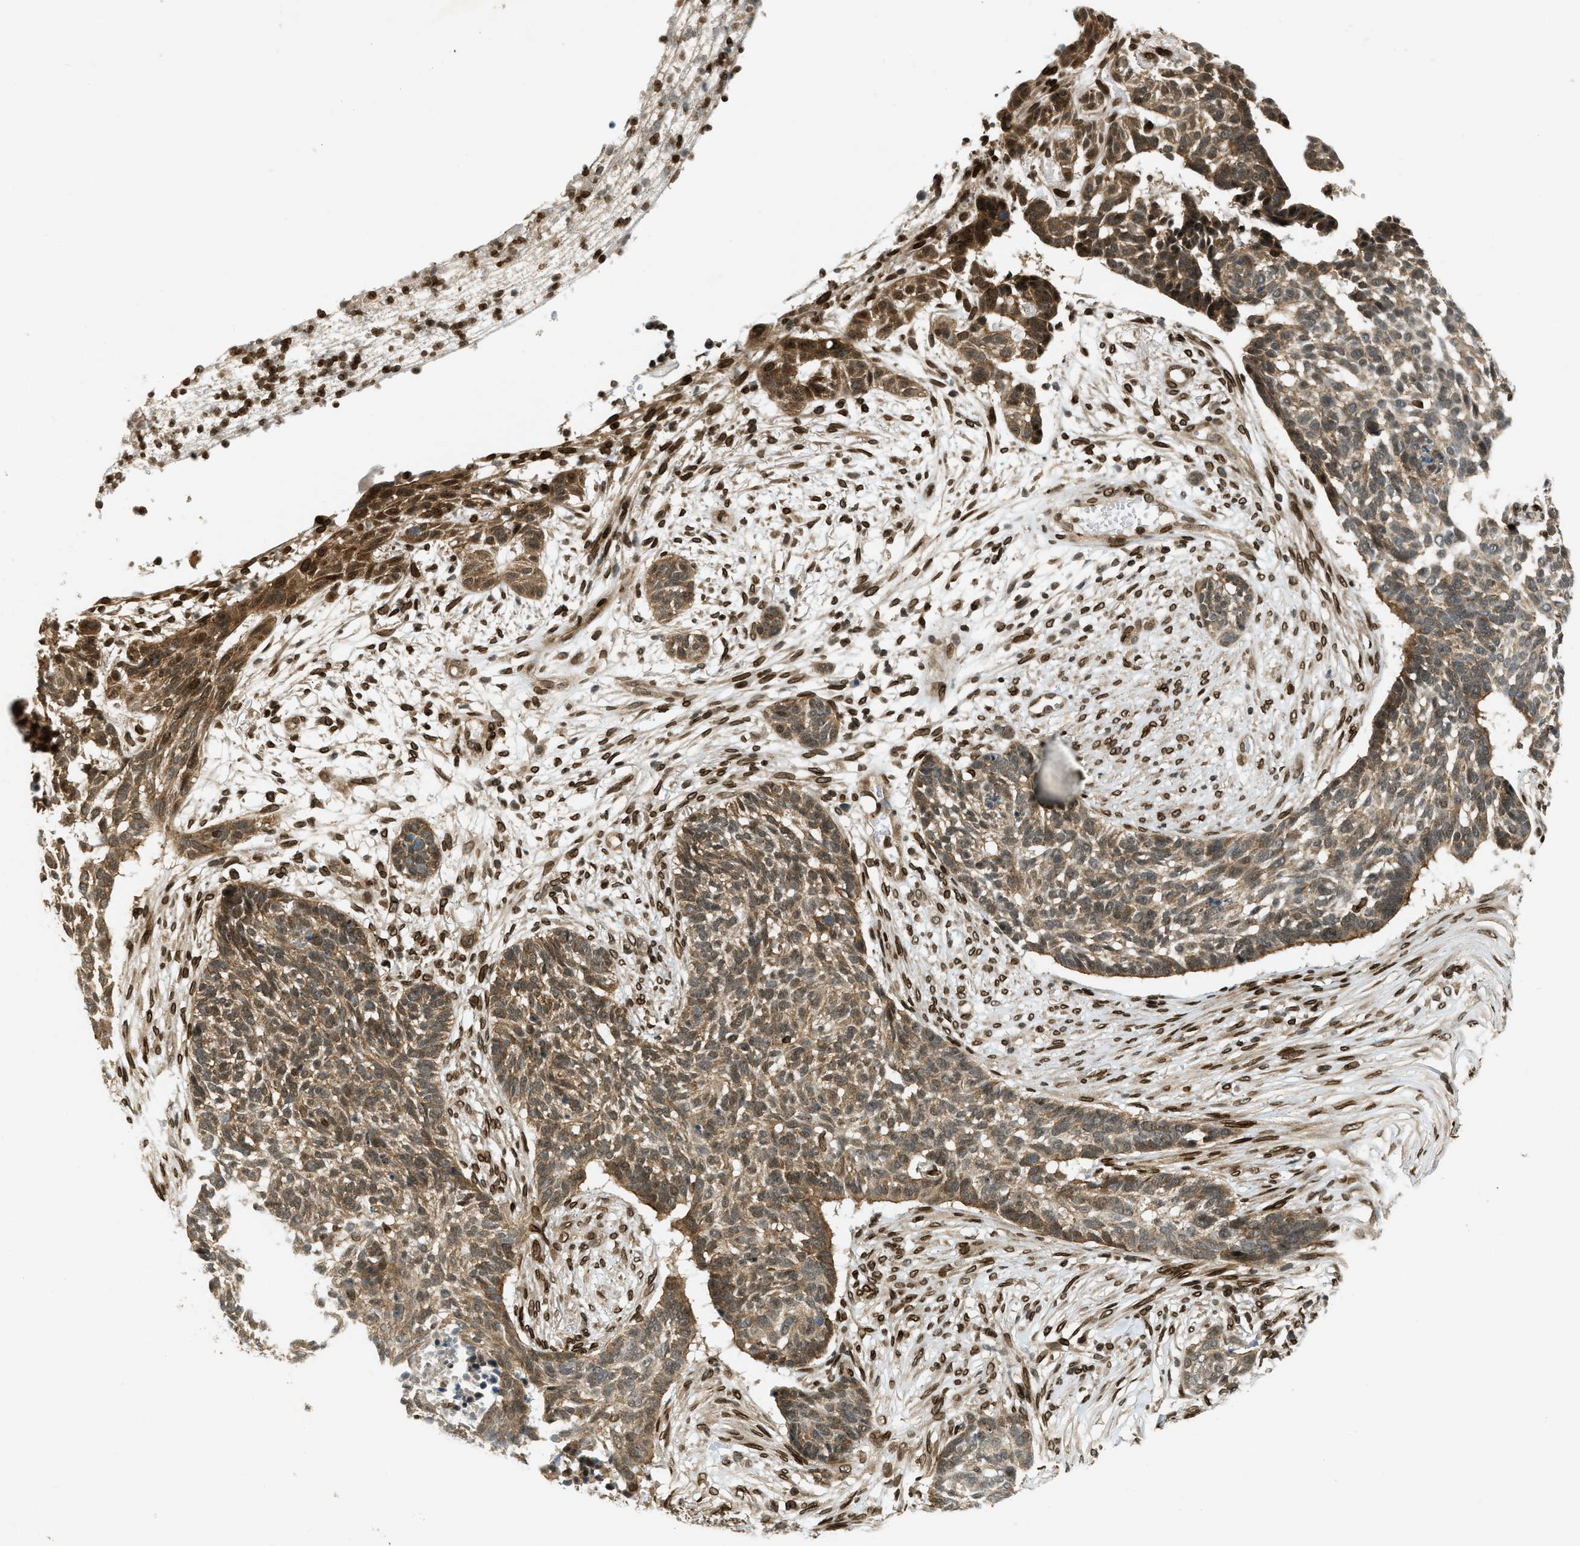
{"staining": {"intensity": "moderate", "quantity": ">75%", "location": "cytoplasmic/membranous,nuclear"}, "tissue": "skin cancer", "cell_type": "Tumor cells", "image_type": "cancer", "snomed": [{"axis": "morphology", "description": "Basal cell carcinoma"}, {"axis": "topography", "description": "Skin"}], "caption": "Skin cancer stained with DAB (3,3'-diaminobenzidine) immunohistochemistry (IHC) displays medium levels of moderate cytoplasmic/membranous and nuclear expression in about >75% of tumor cells.", "gene": "SYNE1", "patient": {"sex": "male", "age": 85}}